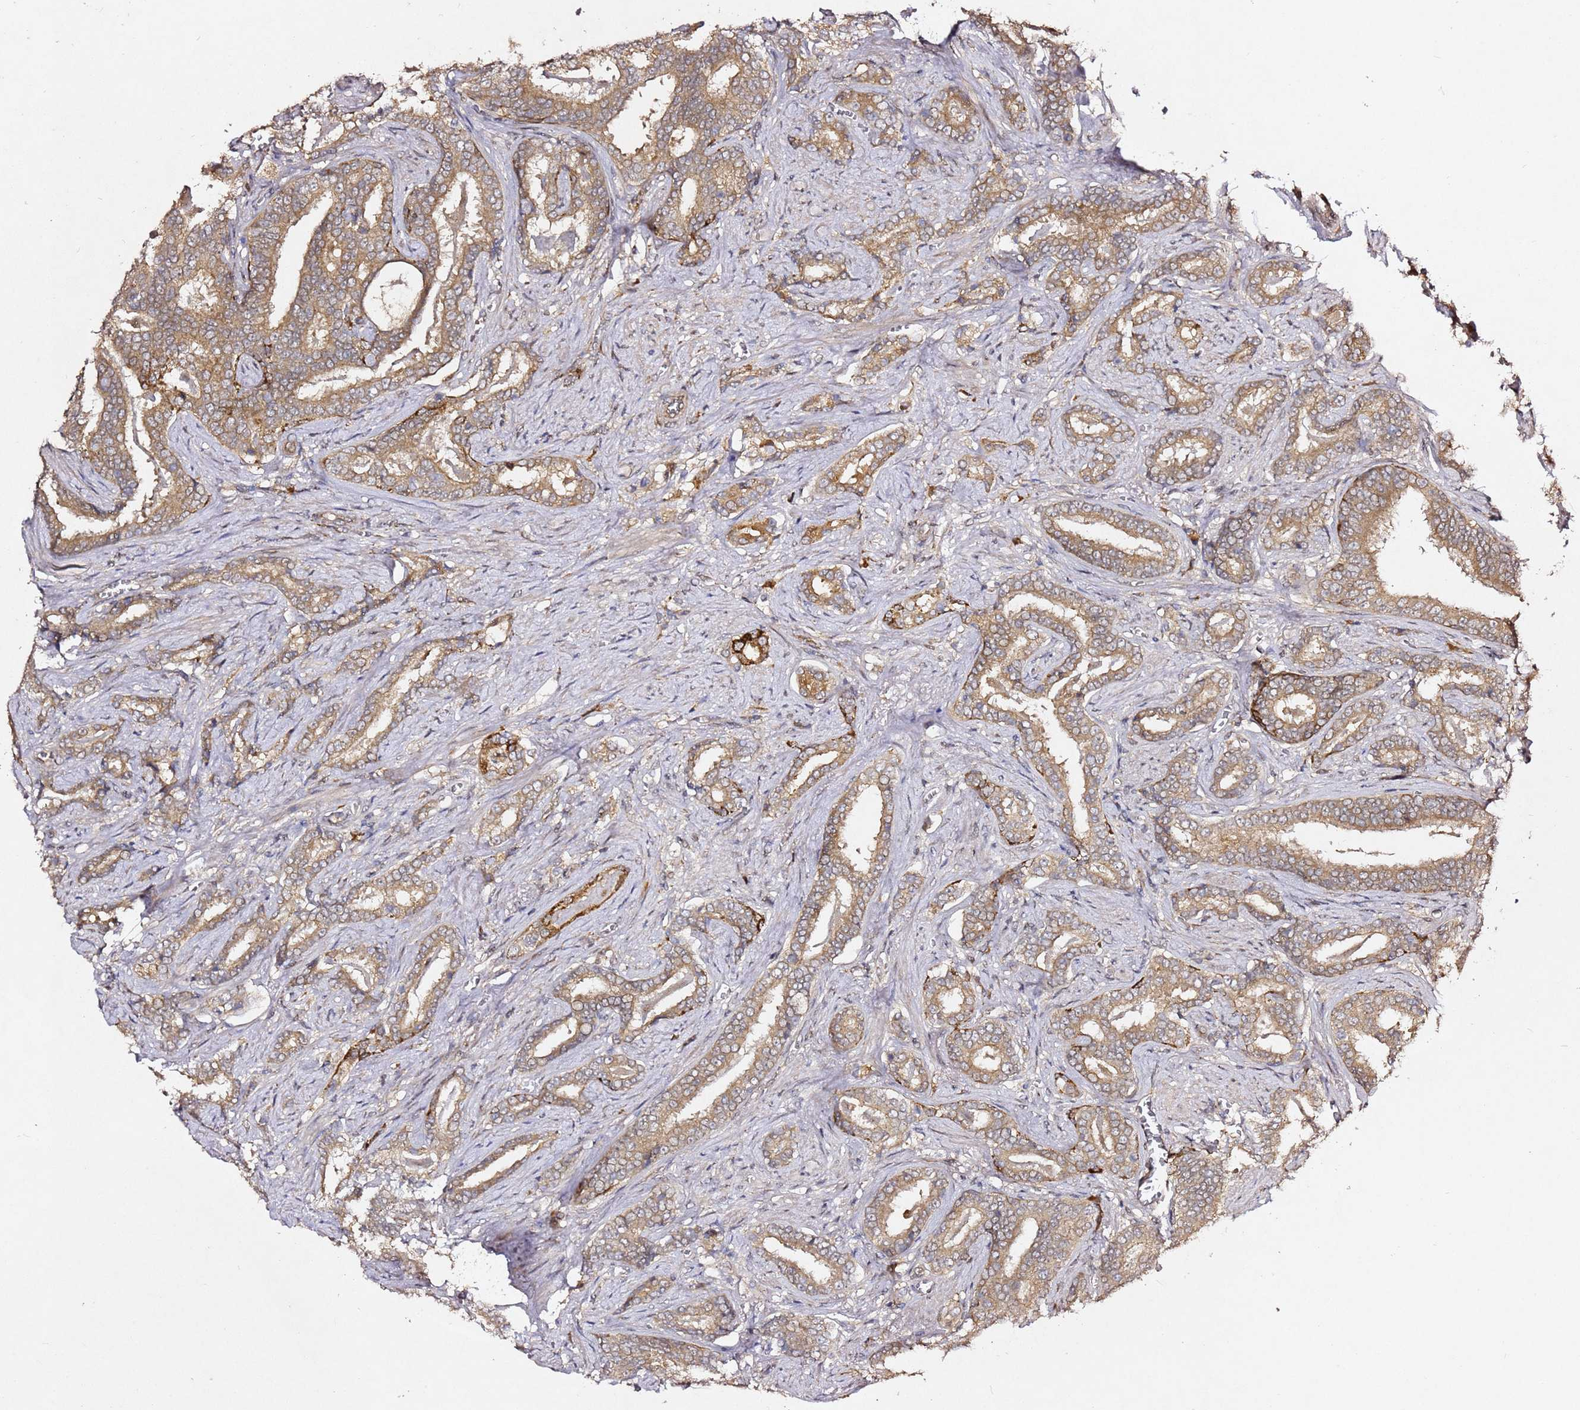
{"staining": {"intensity": "moderate", "quantity": ">75%", "location": "cytoplasmic/membranous"}, "tissue": "prostate cancer", "cell_type": "Tumor cells", "image_type": "cancer", "snomed": [{"axis": "morphology", "description": "Adenocarcinoma, High grade"}, {"axis": "topography", "description": "Prostate"}], "caption": "Human adenocarcinoma (high-grade) (prostate) stained for a protein (brown) exhibits moderate cytoplasmic/membranous positive expression in about >75% of tumor cells.", "gene": "ALG11", "patient": {"sex": "male", "age": 67}}